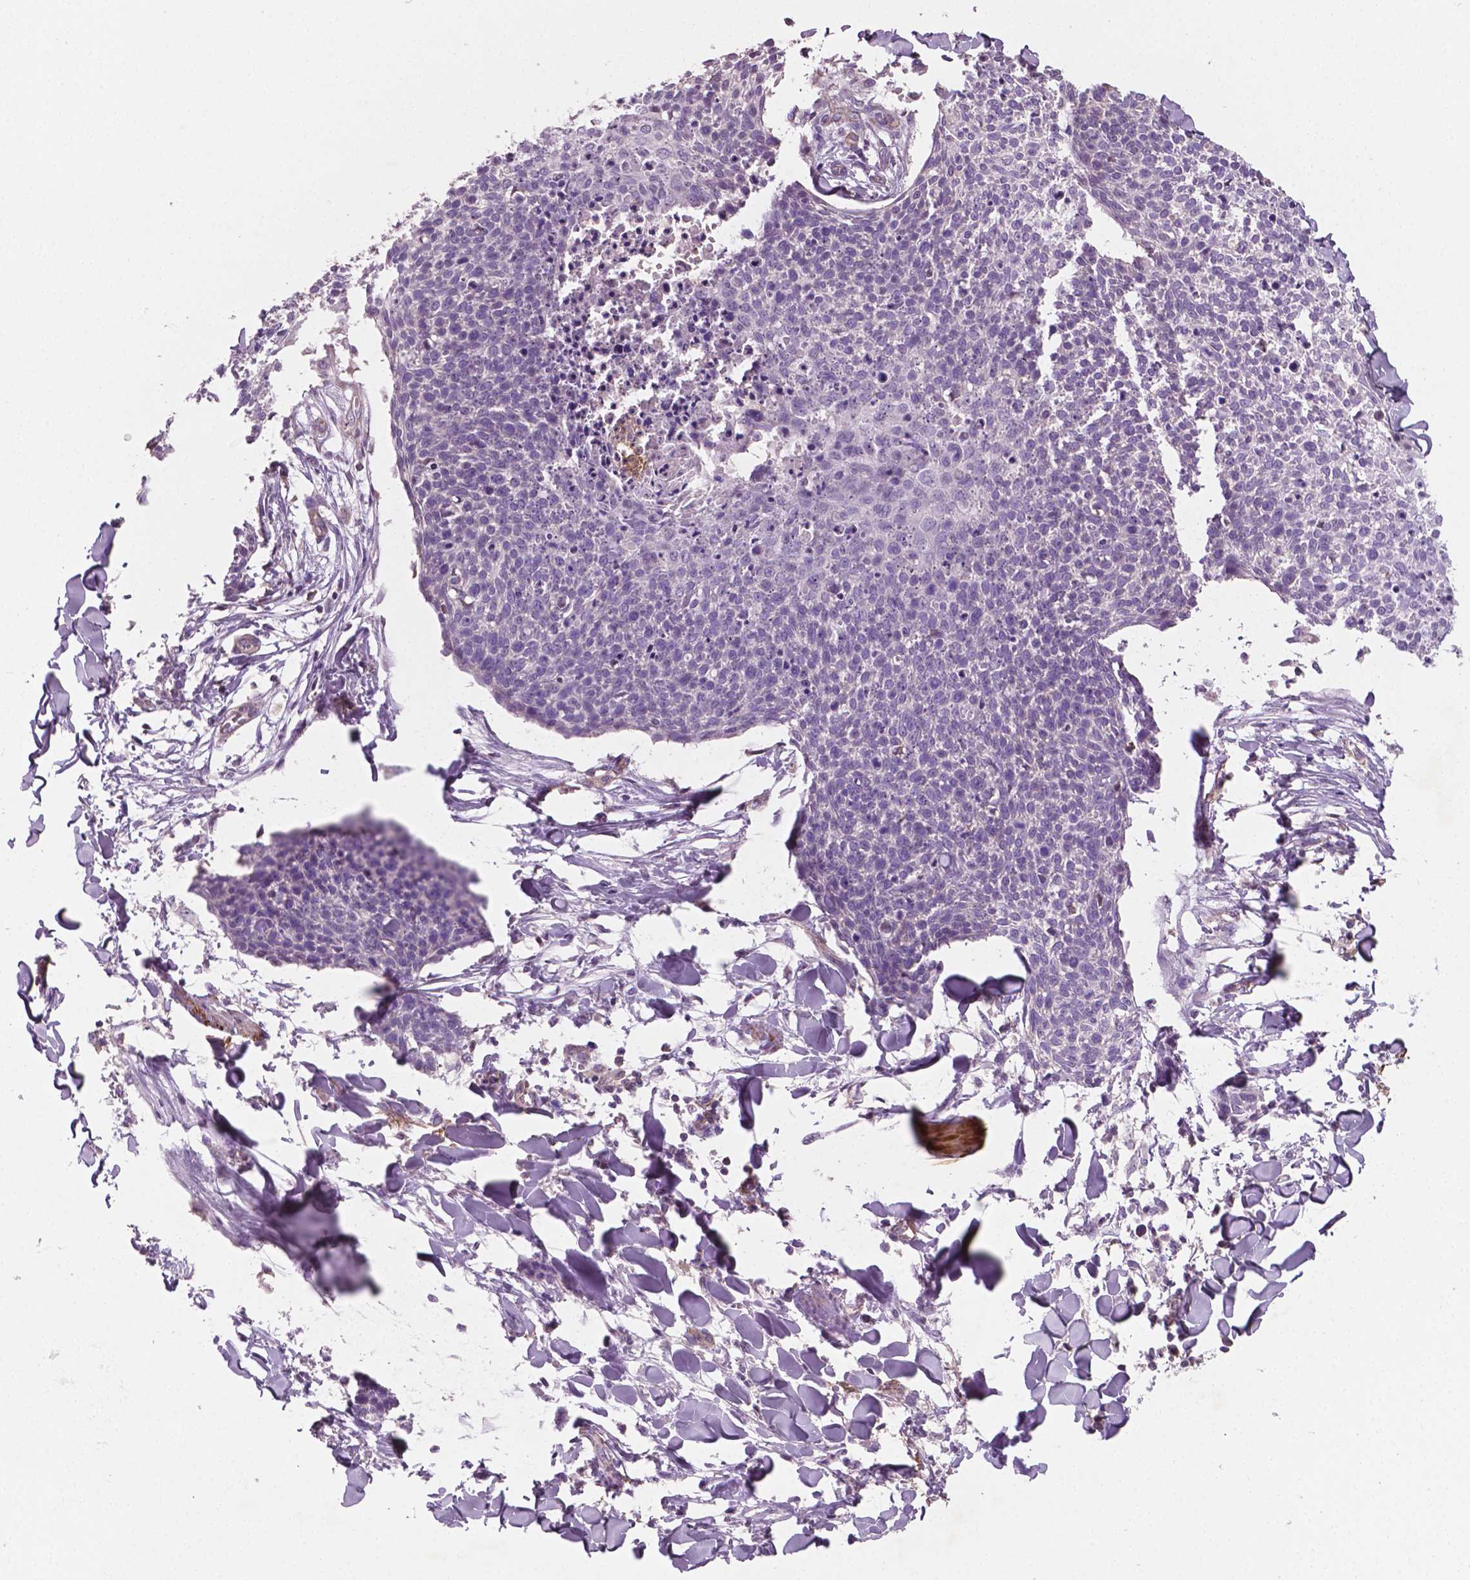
{"staining": {"intensity": "negative", "quantity": "none", "location": "none"}, "tissue": "skin cancer", "cell_type": "Tumor cells", "image_type": "cancer", "snomed": [{"axis": "morphology", "description": "Squamous cell carcinoma, NOS"}, {"axis": "topography", "description": "Skin"}, {"axis": "topography", "description": "Vulva"}], "caption": "Skin cancer stained for a protein using IHC exhibits no expression tumor cells.", "gene": "PTX3", "patient": {"sex": "female", "age": 75}}